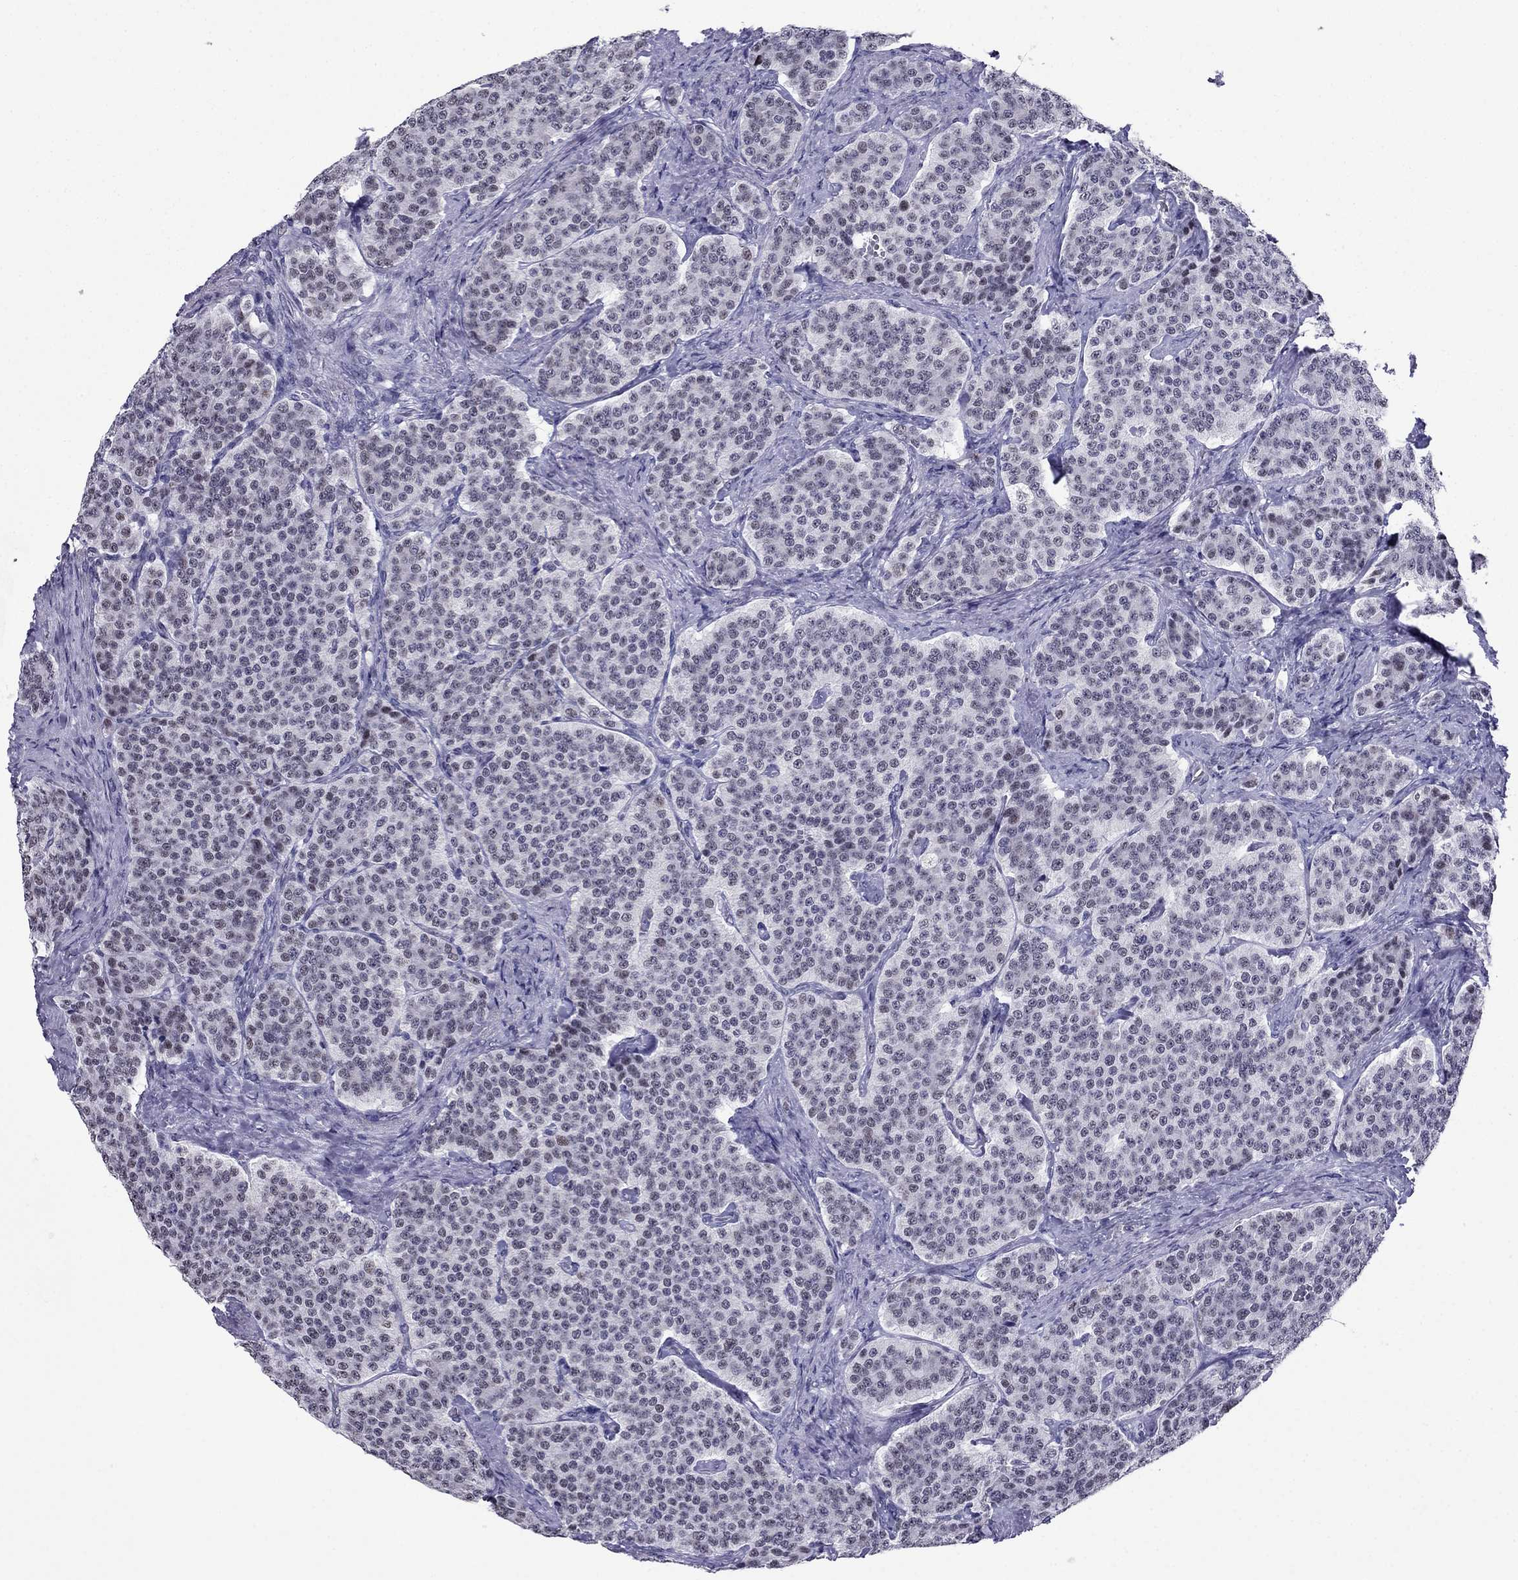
{"staining": {"intensity": "negative", "quantity": "none", "location": "none"}, "tissue": "carcinoid", "cell_type": "Tumor cells", "image_type": "cancer", "snomed": [{"axis": "morphology", "description": "Carcinoid, malignant, NOS"}, {"axis": "topography", "description": "Small intestine"}], "caption": "Tumor cells are negative for protein expression in human carcinoid. (IHC, brightfield microscopy, high magnification).", "gene": "PPM1G", "patient": {"sex": "female", "age": 58}}